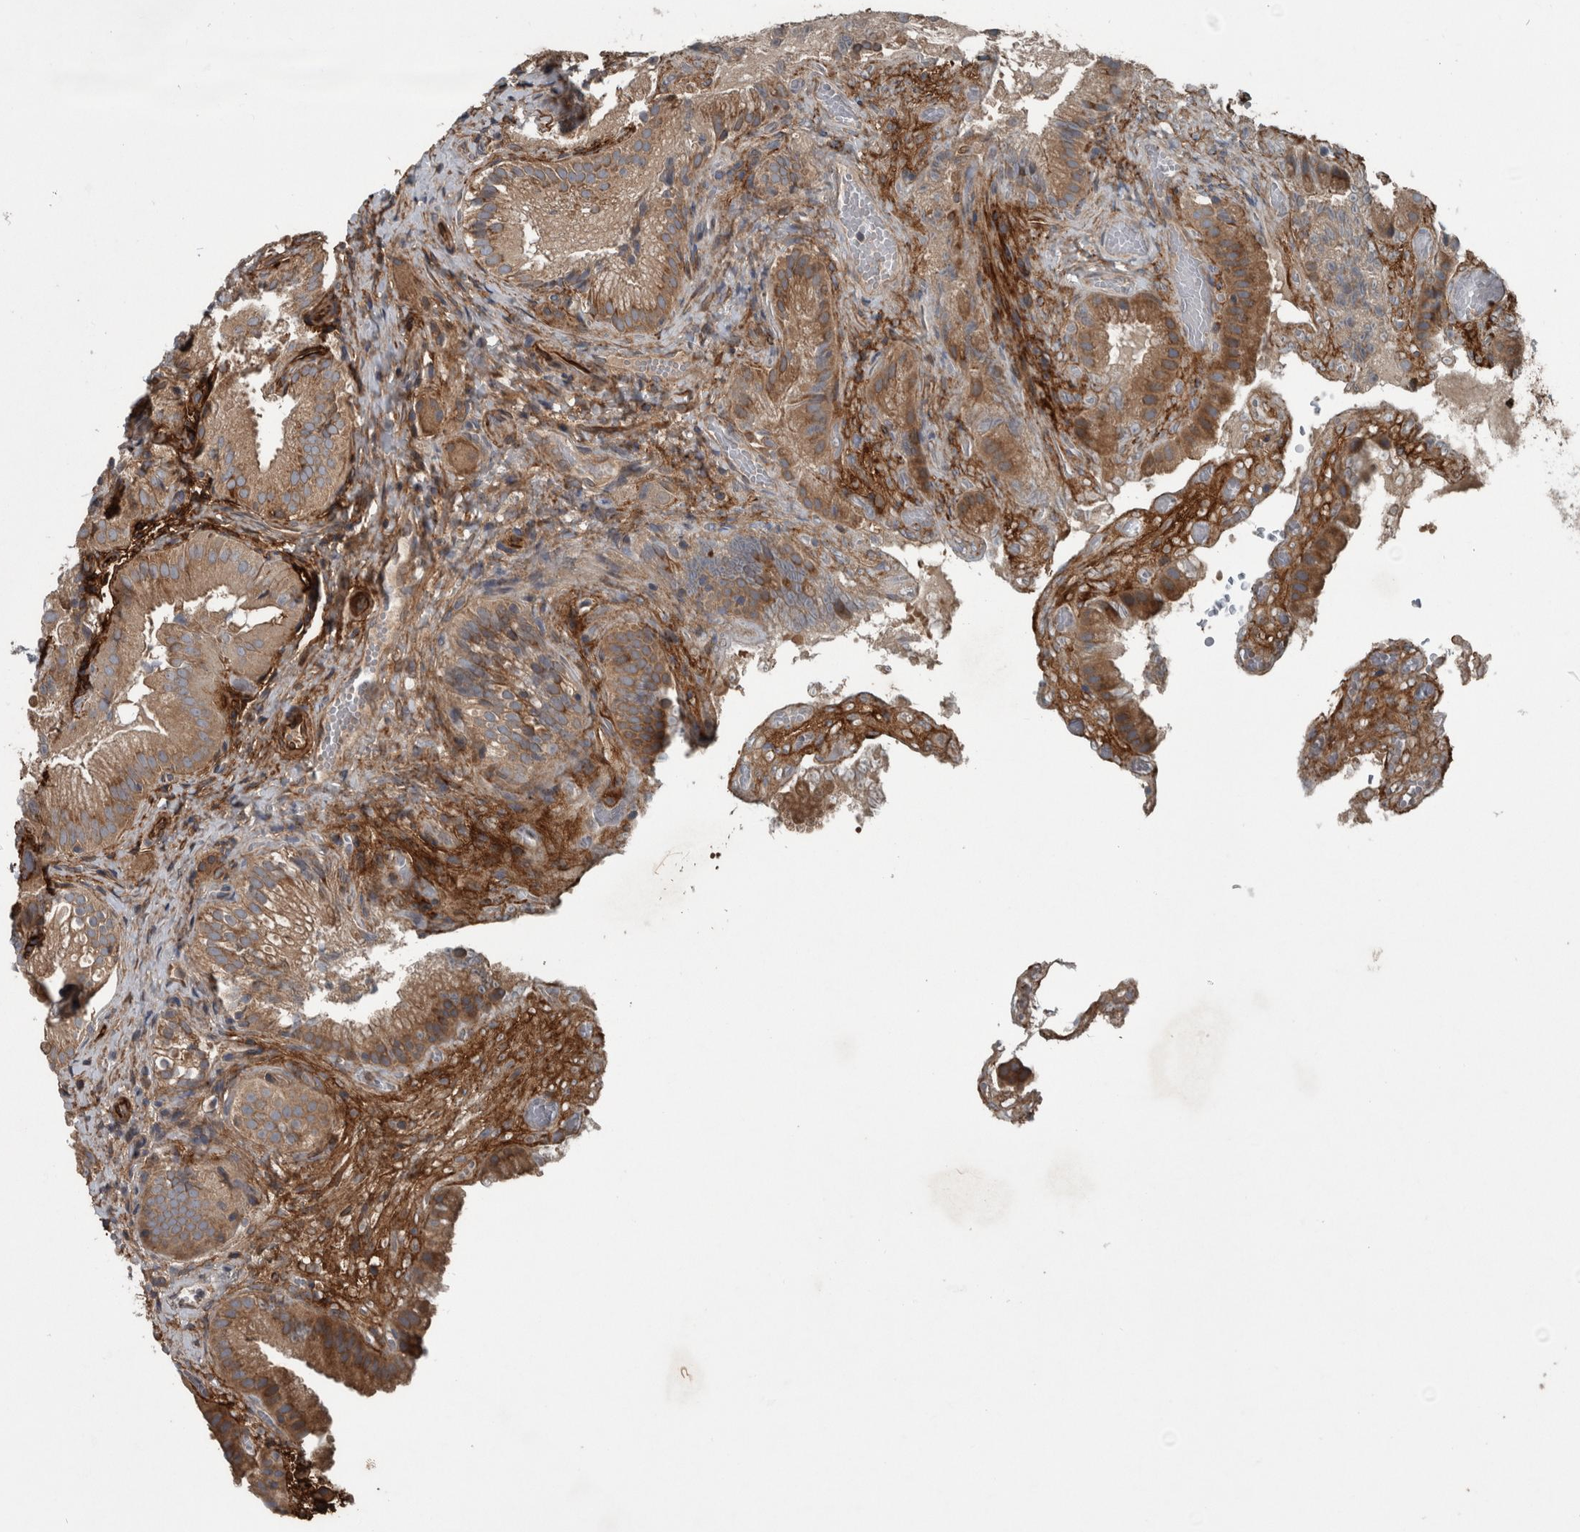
{"staining": {"intensity": "moderate", "quantity": ">75%", "location": "cytoplasmic/membranous"}, "tissue": "gallbladder", "cell_type": "Glandular cells", "image_type": "normal", "snomed": [{"axis": "morphology", "description": "Normal tissue, NOS"}, {"axis": "topography", "description": "Gallbladder"}], "caption": "A micrograph showing moderate cytoplasmic/membranous positivity in about >75% of glandular cells in unremarkable gallbladder, as visualized by brown immunohistochemical staining.", "gene": "EXOC8", "patient": {"sex": "female", "age": 30}}